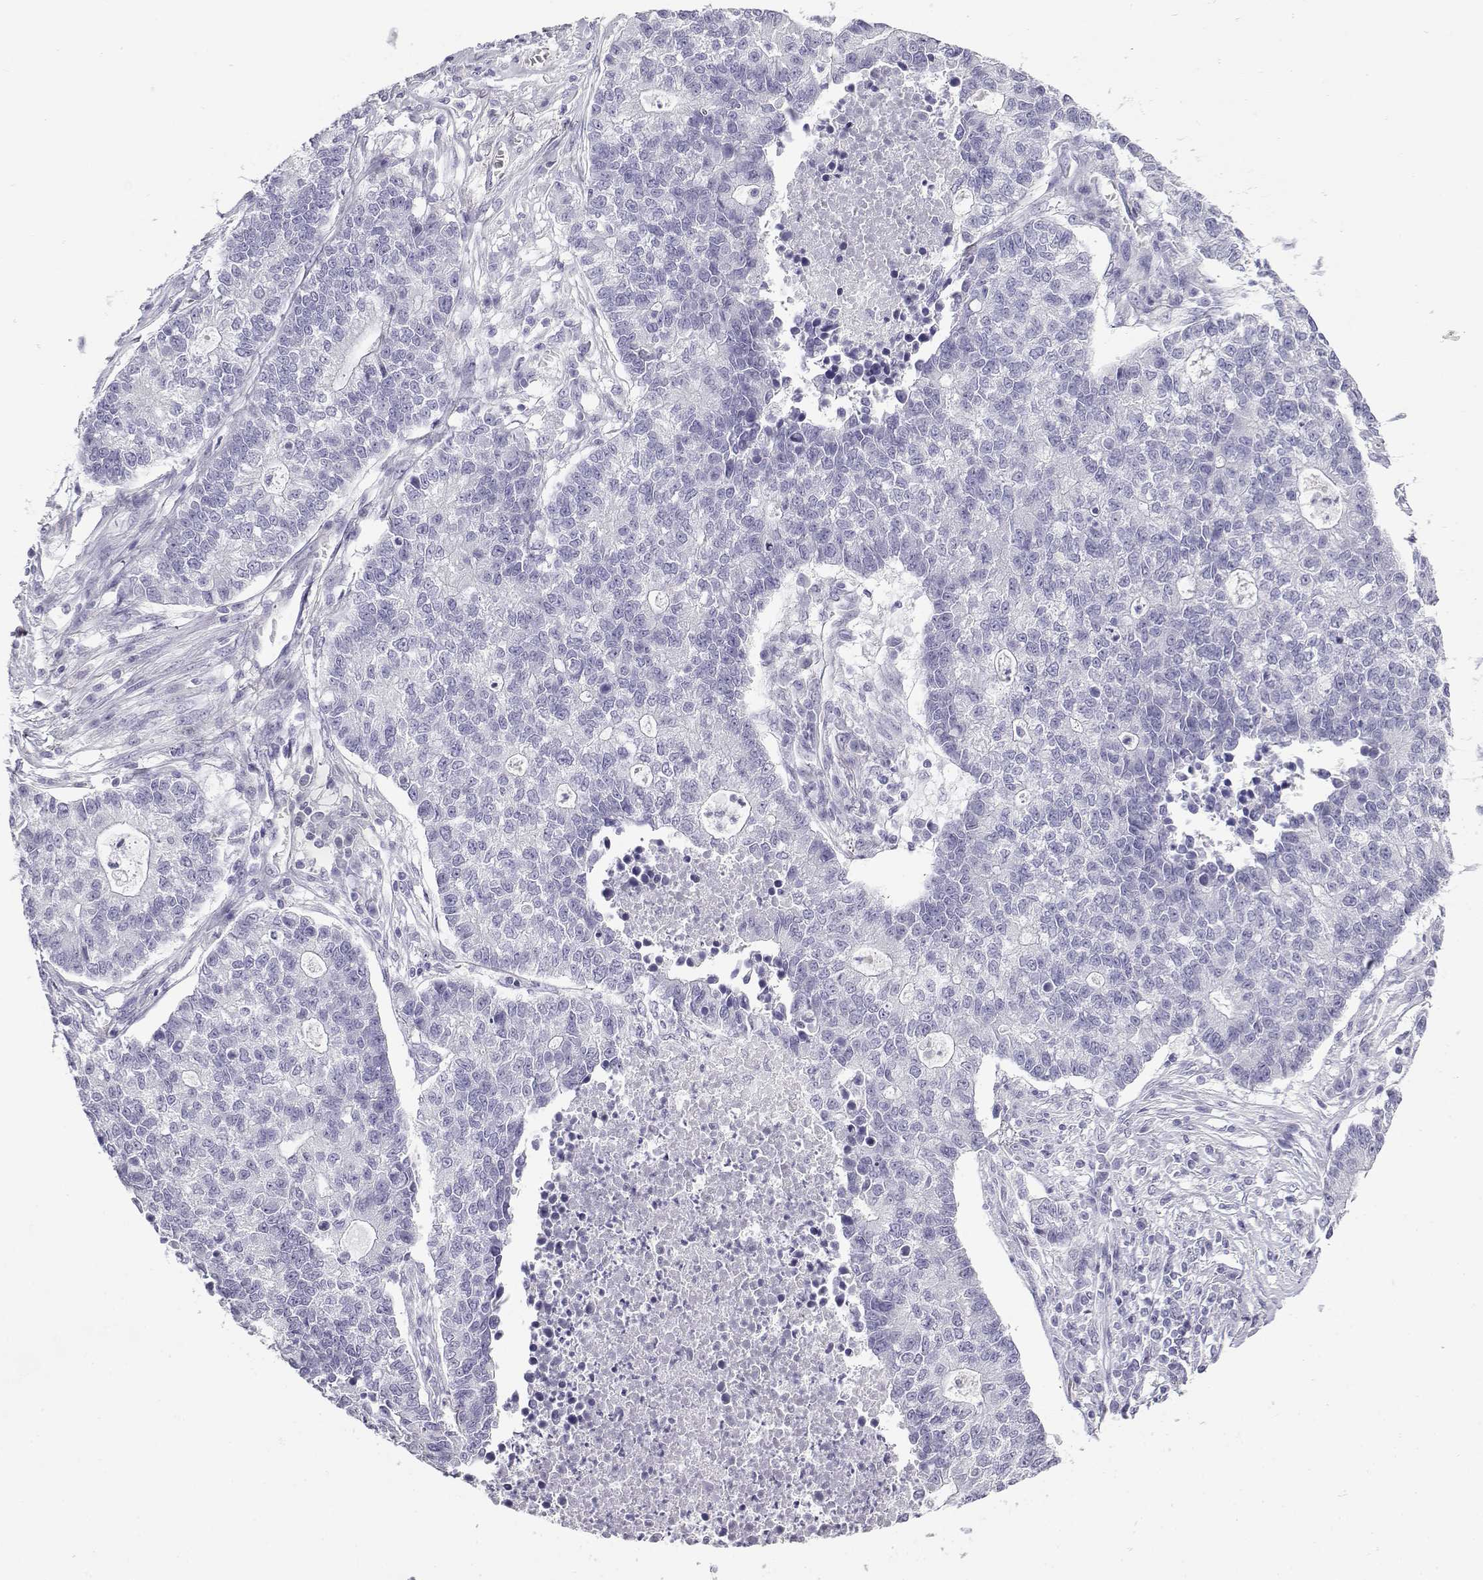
{"staining": {"intensity": "negative", "quantity": "none", "location": "none"}, "tissue": "lung cancer", "cell_type": "Tumor cells", "image_type": "cancer", "snomed": [{"axis": "morphology", "description": "Adenocarcinoma, NOS"}, {"axis": "topography", "description": "Lung"}], "caption": "Immunohistochemistry (IHC) image of neoplastic tissue: human lung cancer stained with DAB displays no significant protein staining in tumor cells.", "gene": "CABS1", "patient": {"sex": "male", "age": 57}}